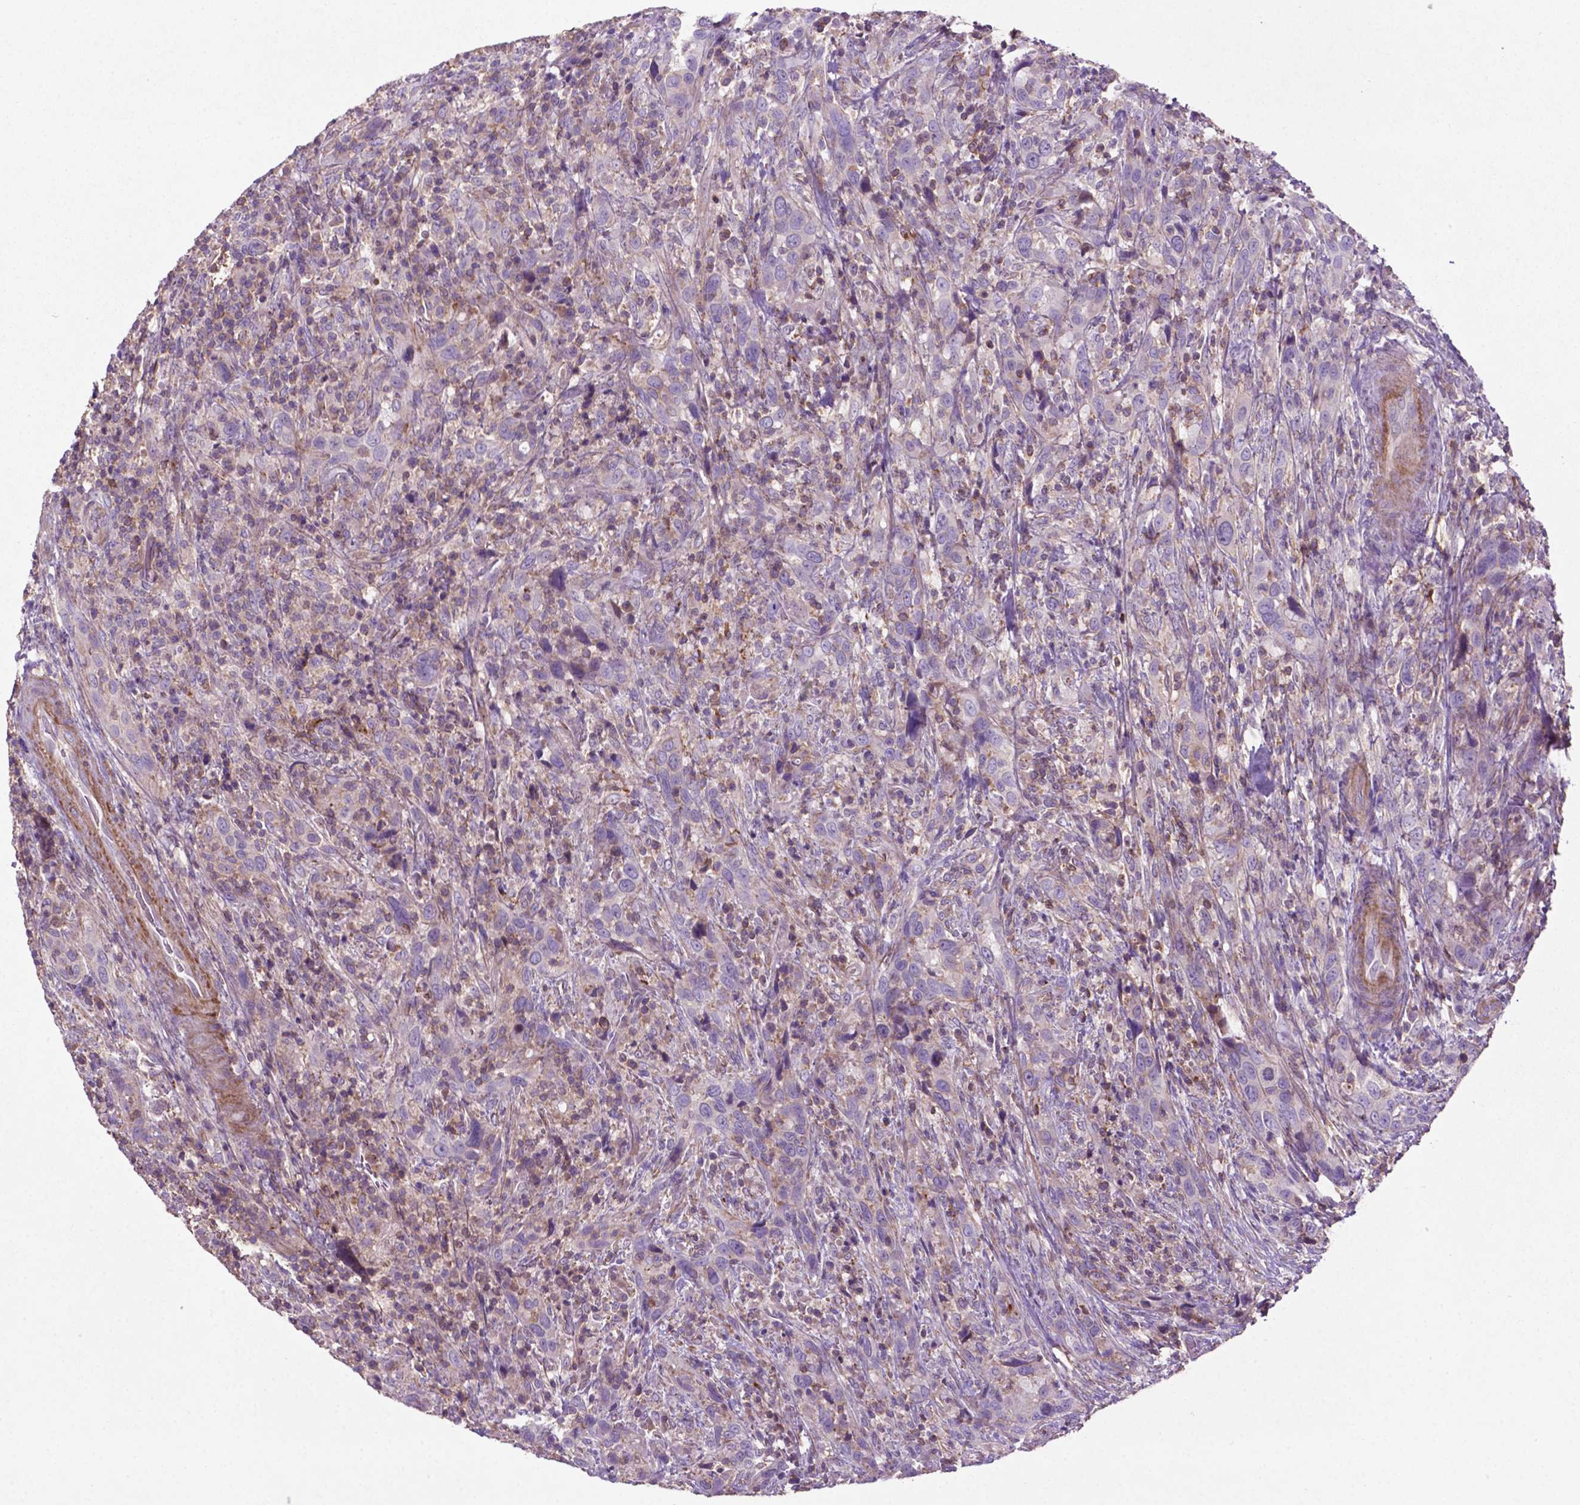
{"staining": {"intensity": "negative", "quantity": "none", "location": "none"}, "tissue": "urothelial cancer", "cell_type": "Tumor cells", "image_type": "cancer", "snomed": [{"axis": "morphology", "description": "Urothelial carcinoma, NOS"}, {"axis": "morphology", "description": "Urothelial carcinoma, High grade"}, {"axis": "topography", "description": "Urinary bladder"}], "caption": "Immunohistochemistry photomicrograph of human urothelial cancer stained for a protein (brown), which displays no staining in tumor cells.", "gene": "BMP4", "patient": {"sex": "female", "age": 64}}